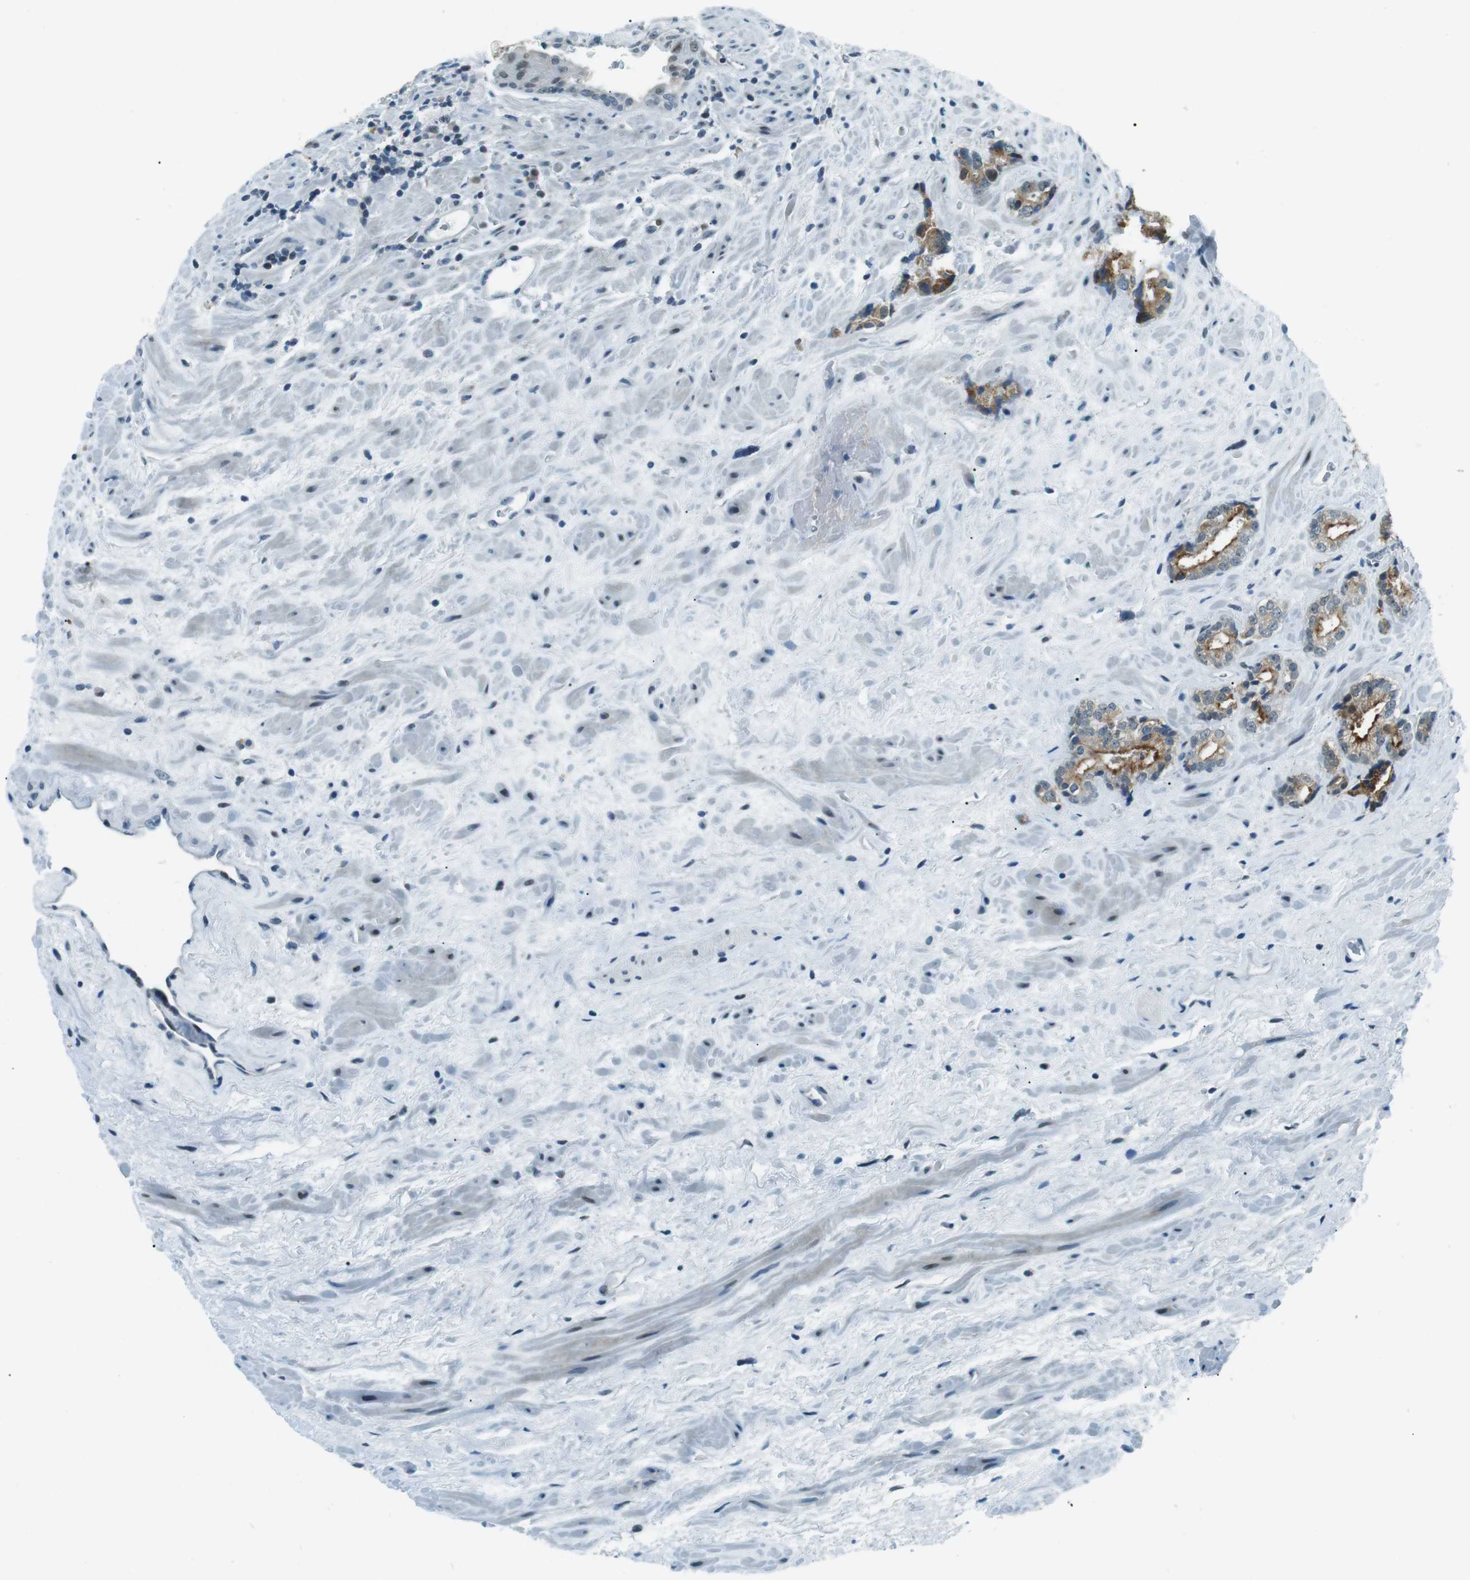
{"staining": {"intensity": "moderate", "quantity": "25%-75%", "location": "cytoplasmic/membranous"}, "tissue": "prostate cancer", "cell_type": "Tumor cells", "image_type": "cancer", "snomed": [{"axis": "morphology", "description": "Adenocarcinoma, High grade"}, {"axis": "topography", "description": "Prostate"}], "caption": "Protein expression analysis of human prostate cancer (high-grade adenocarcinoma) reveals moderate cytoplasmic/membranous staining in about 25%-75% of tumor cells.", "gene": "PJA1", "patient": {"sex": "male", "age": 71}}